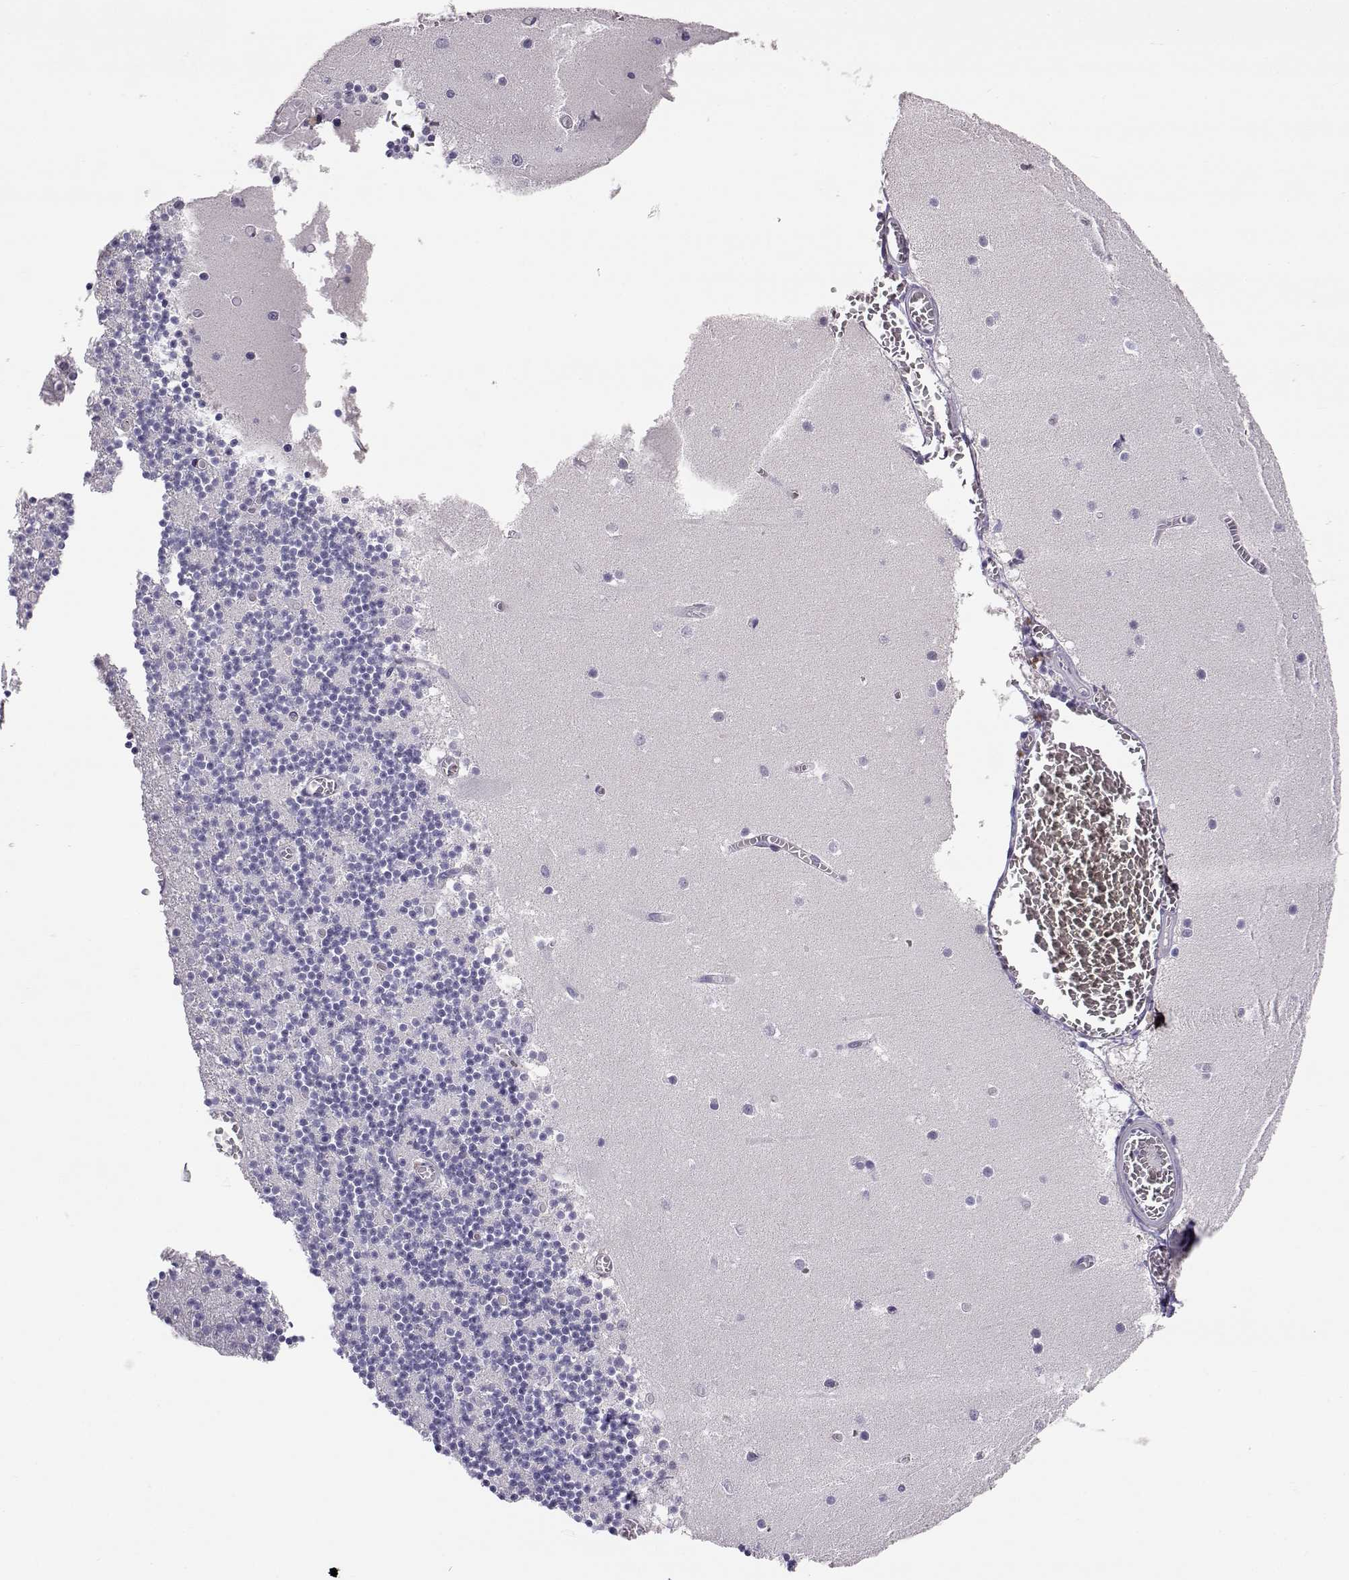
{"staining": {"intensity": "negative", "quantity": "none", "location": "none"}, "tissue": "cerebellum", "cell_type": "Cells in granular layer", "image_type": "normal", "snomed": [{"axis": "morphology", "description": "Normal tissue, NOS"}, {"axis": "topography", "description": "Cerebellum"}], "caption": "The IHC histopathology image has no significant staining in cells in granular layer of cerebellum.", "gene": "ENDOU", "patient": {"sex": "female", "age": 28}}